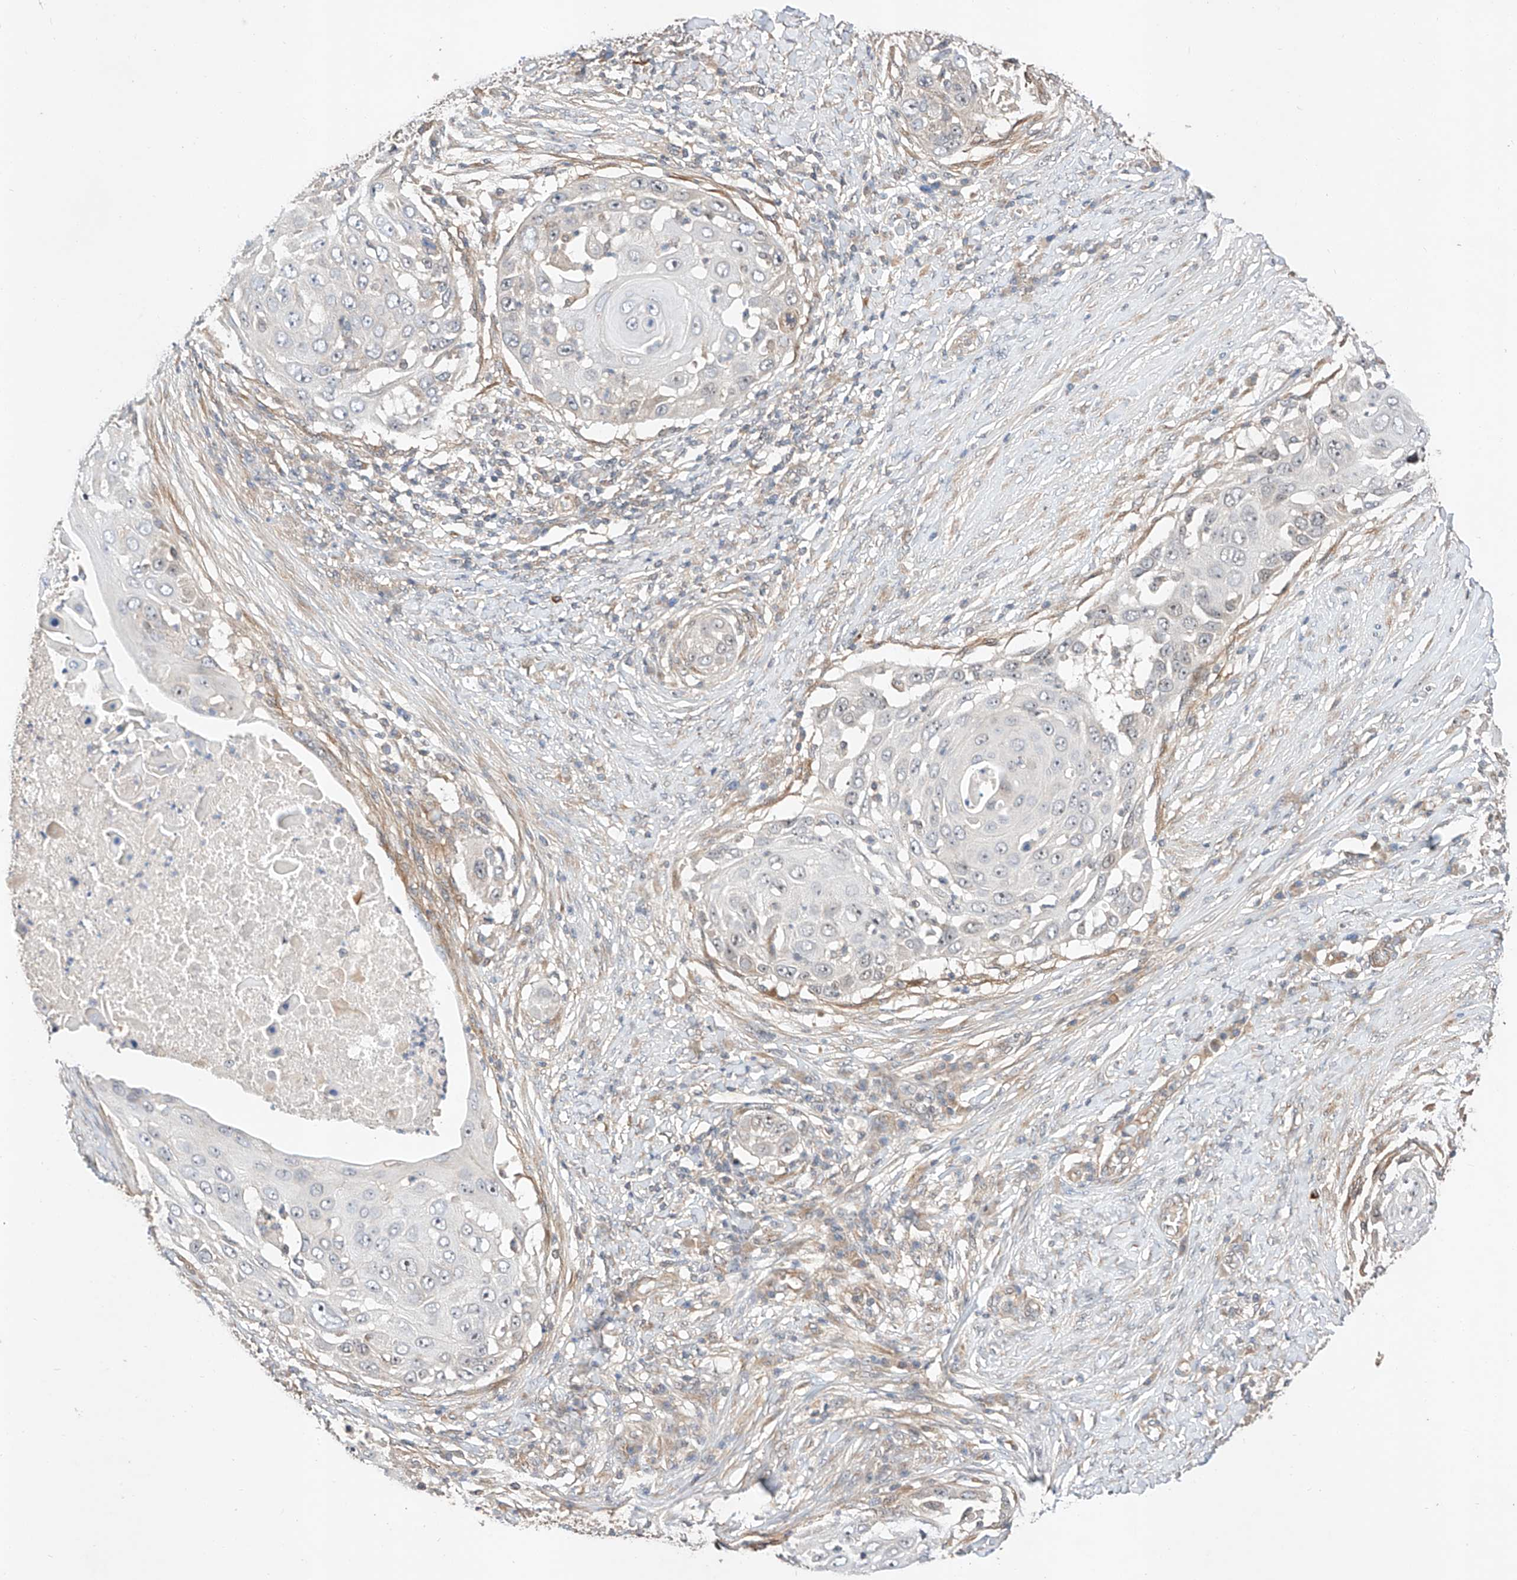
{"staining": {"intensity": "negative", "quantity": "none", "location": "none"}, "tissue": "skin cancer", "cell_type": "Tumor cells", "image_type": "cancer", "snomed": [{"axis": "morphology", "description": "Squamous cell carcinoma, NOS"}, {"axis": "topography", "description": "Skin"}], "caption": "Protein analysis of skin cancer displays no significant expression in tumor cells. The staining is performed using DAB (3,3'-diaminobenzidine) brown chromogen with nuclei counter-stained in using hematoxylin.", "gene": "RAB23", "patient": {"sex": "female", "age": 44}}